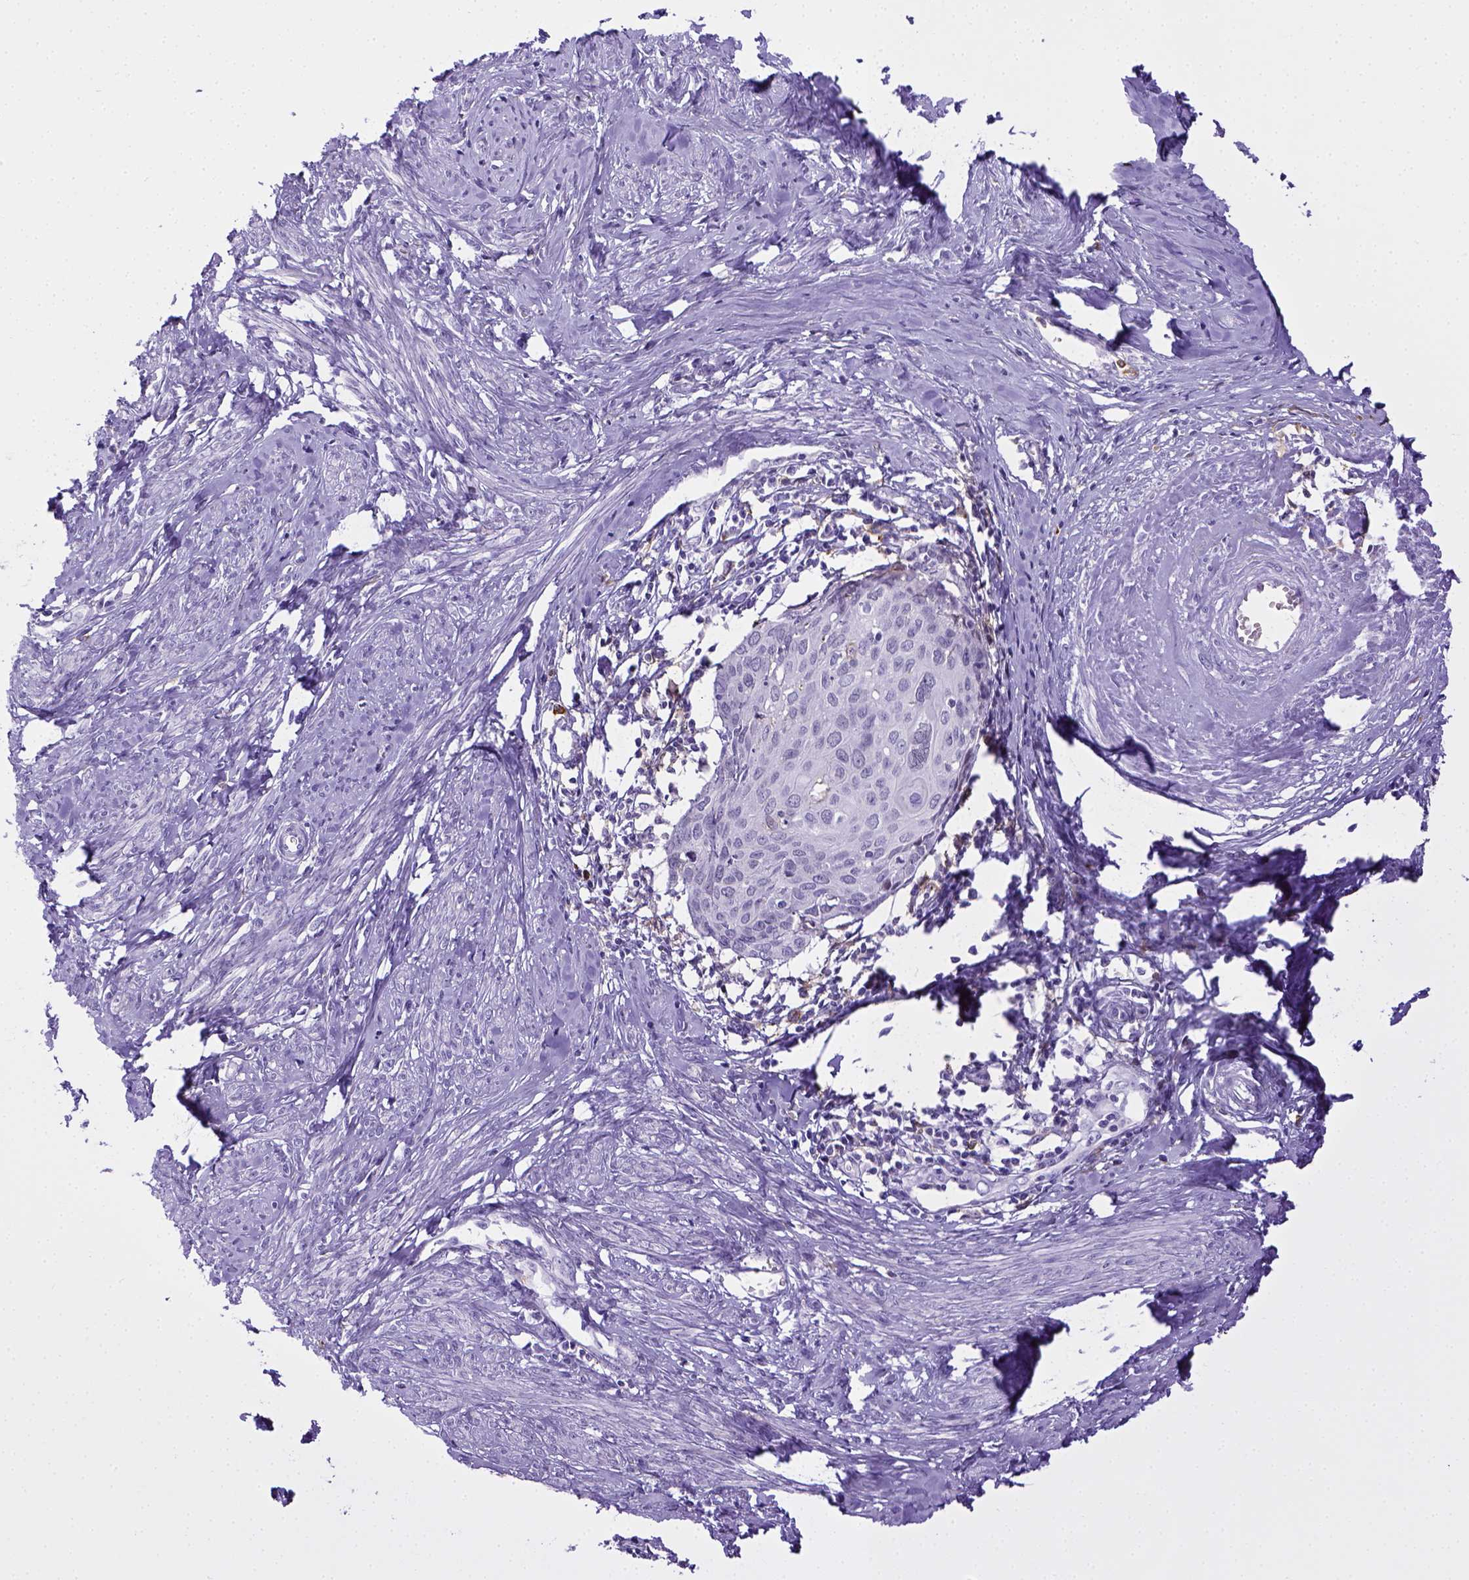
{"staining": {"intensity": "negative", "quantity": "none", "location": "none"}, "tissue": "cervical cancer", "cell_type": "Tumor cells", "image_type": "cancer", "snomed": [{"axis": "morphology", "description": "Squamous cell carcinoma, NOS"}, {"axis": "topography", "description": "Cervix"}], "caption": "The immunohistochemistry photomicrograph has no significant positivity in tumor cells of cervical cancer (squamous cell carcinoma) tissue. (Stains: DAB immunohistochemistry (IHC) with hematoxylin counter stain, Microscopy: brightfield microscopy at high magnification).", "gene": "ITGAM", "patient": {"sex": "female", "age": 62}}